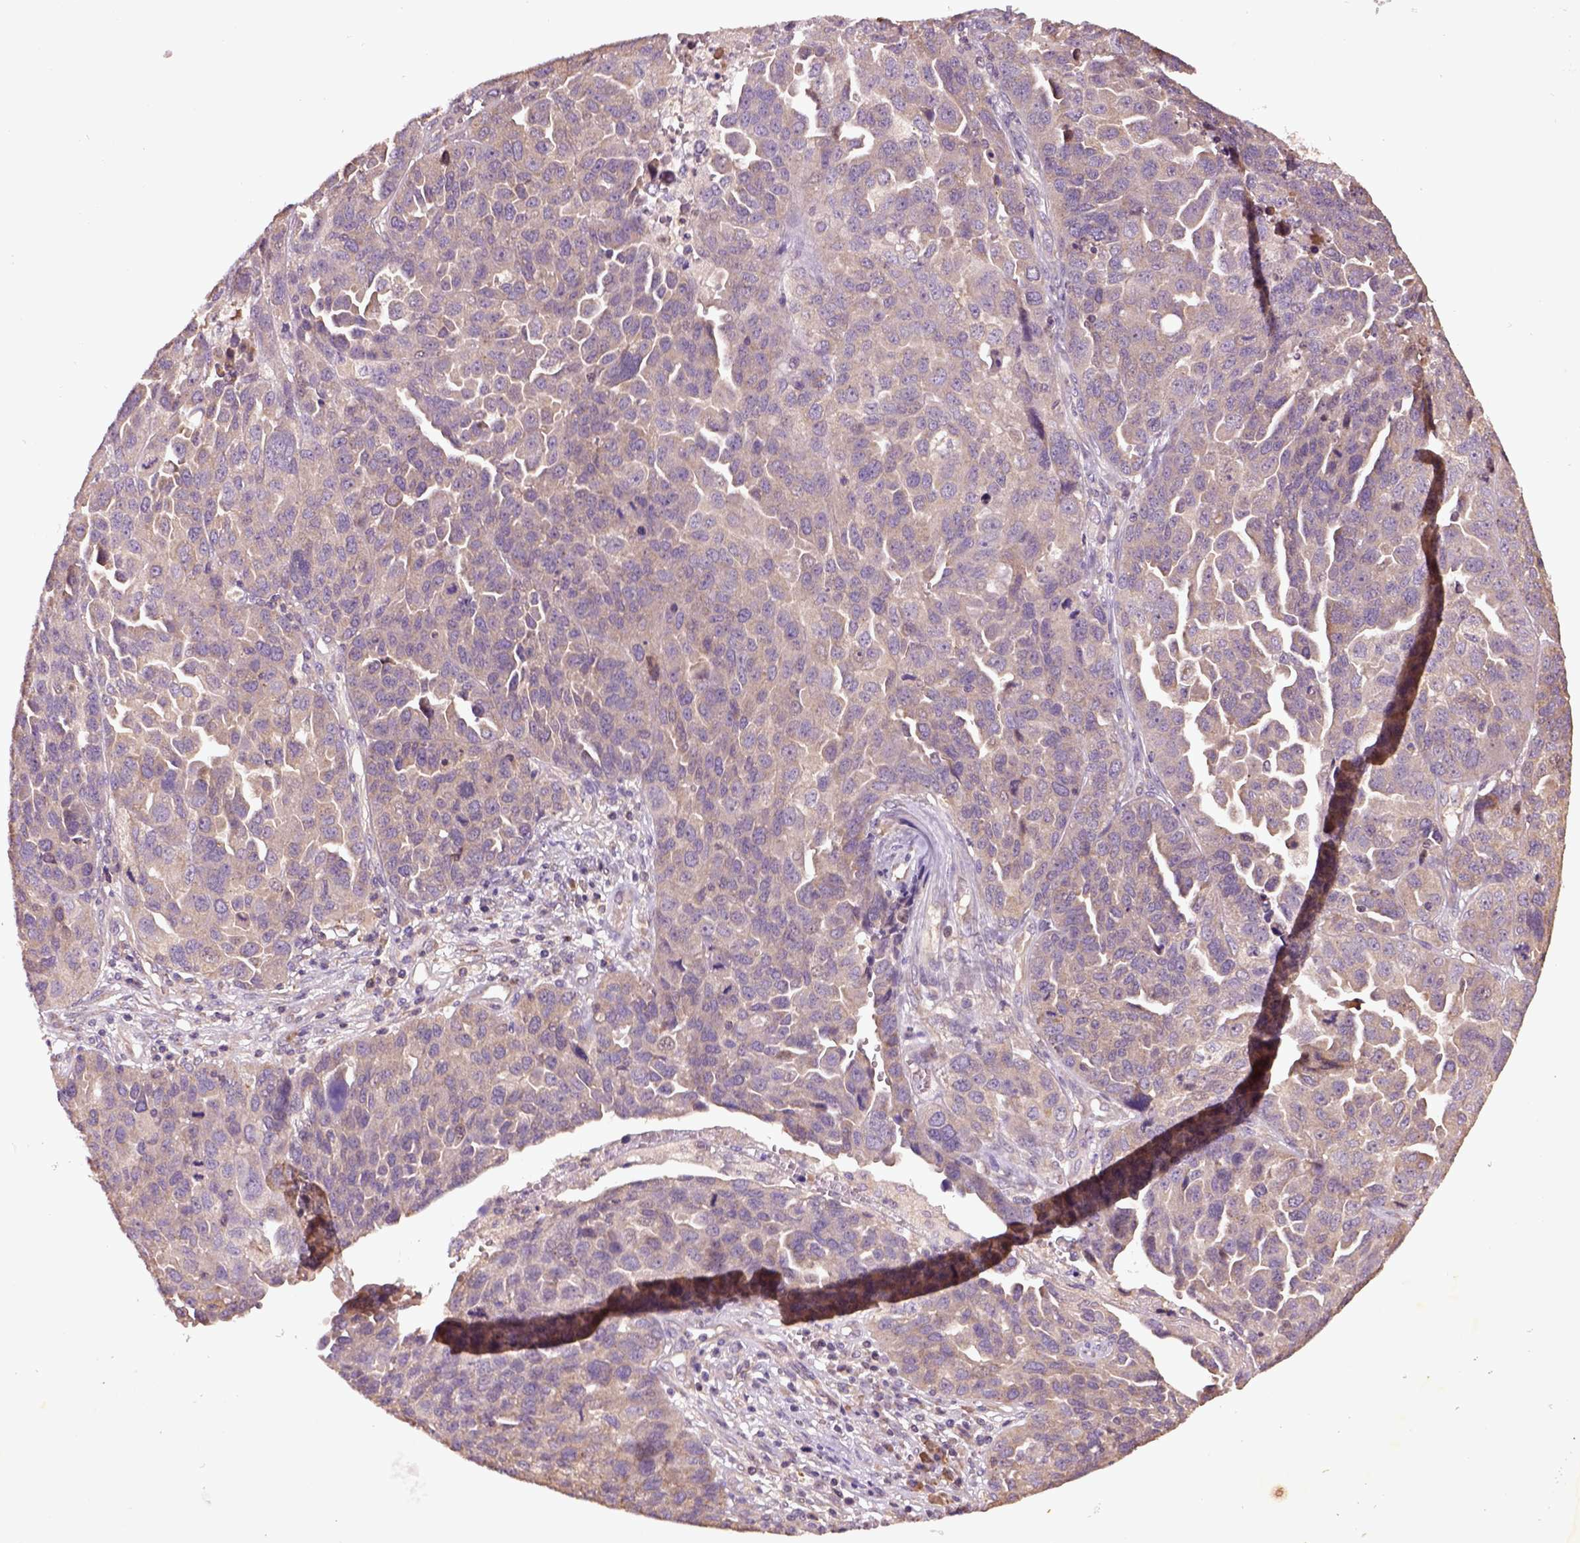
{"staining": {"intensity": "negative", "quantity": "none", "location": "none"}, "tissue": "ovarian cancer", "cell_type": "Tumor cells", "image_type": "cancer", "snomed": [{"axis": "morphology", "description": "Cystadenocarcinoma, serous, NOS"}, {"axis": "topography", "description": "Ovary"}], "caption": "High power microscopy photomicrograph of an immunohistochemistry (IHC) micrograph of serous cystadenocarcinoma (ovarian), revealing no significant staining in tumor cells.", "gene": "TPRG1", "patient": {"sex": "female", "age": 87}}